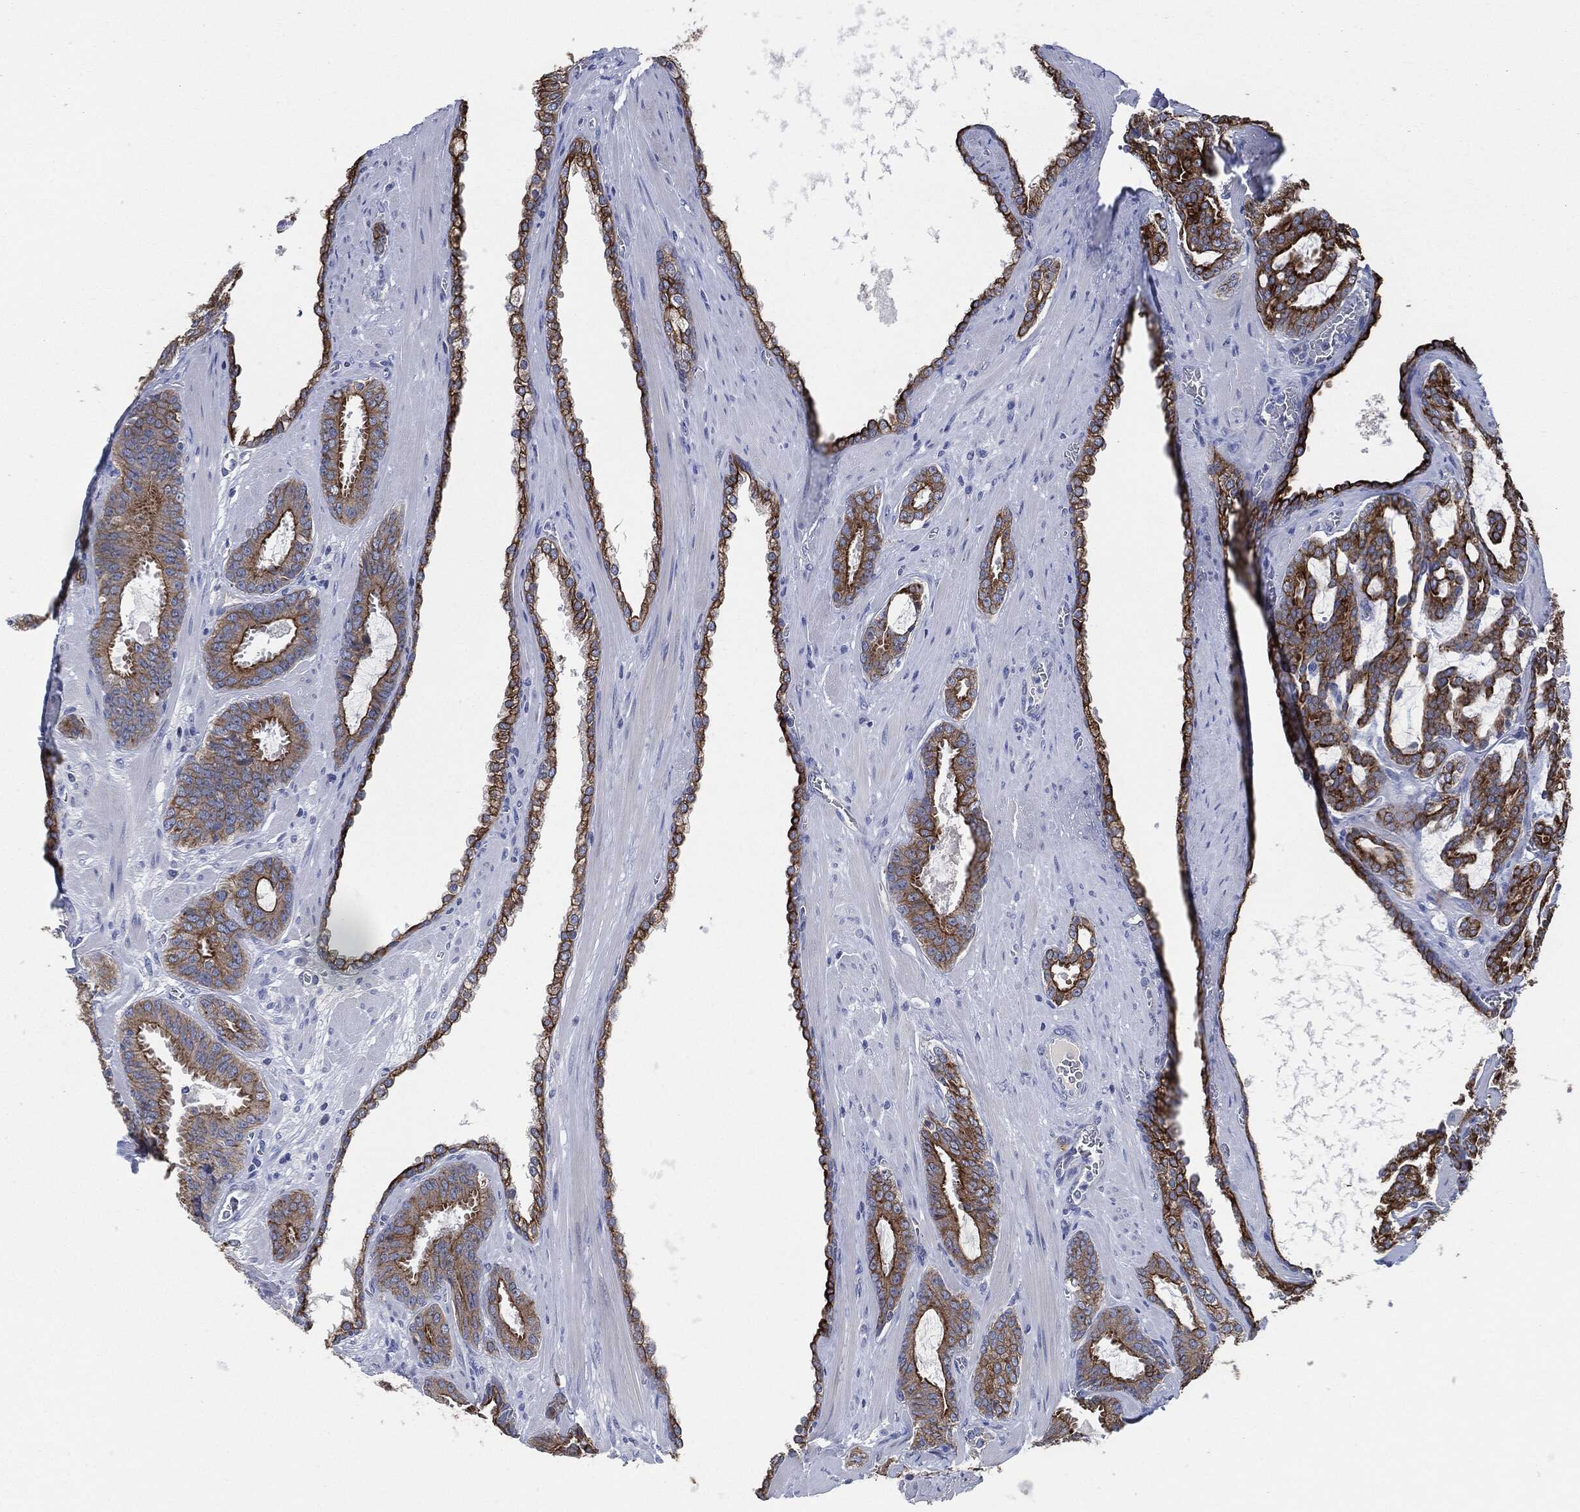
{"staining": {"intensity": "strong", "quantity": "25%-75%", "location": "cytoplasmic/membranous"}, "tissue": "prostate cancer", "cell_type": "Tumor cells", "image_type": "cancer", "snomed": [{"axis": "morphology", "description": "Adenocarcinoma, NOS"}, {"axis": "topography", "description": "Prostate"}], "caption": "A photomicrograph of human adenocarcinoma (prostate) stained for a protein reveals strong cytoplasmic/membranous brown staining in tumor cells.", "gene": "SHROOM2", "patient": {"sex": "male", "age": 67}}